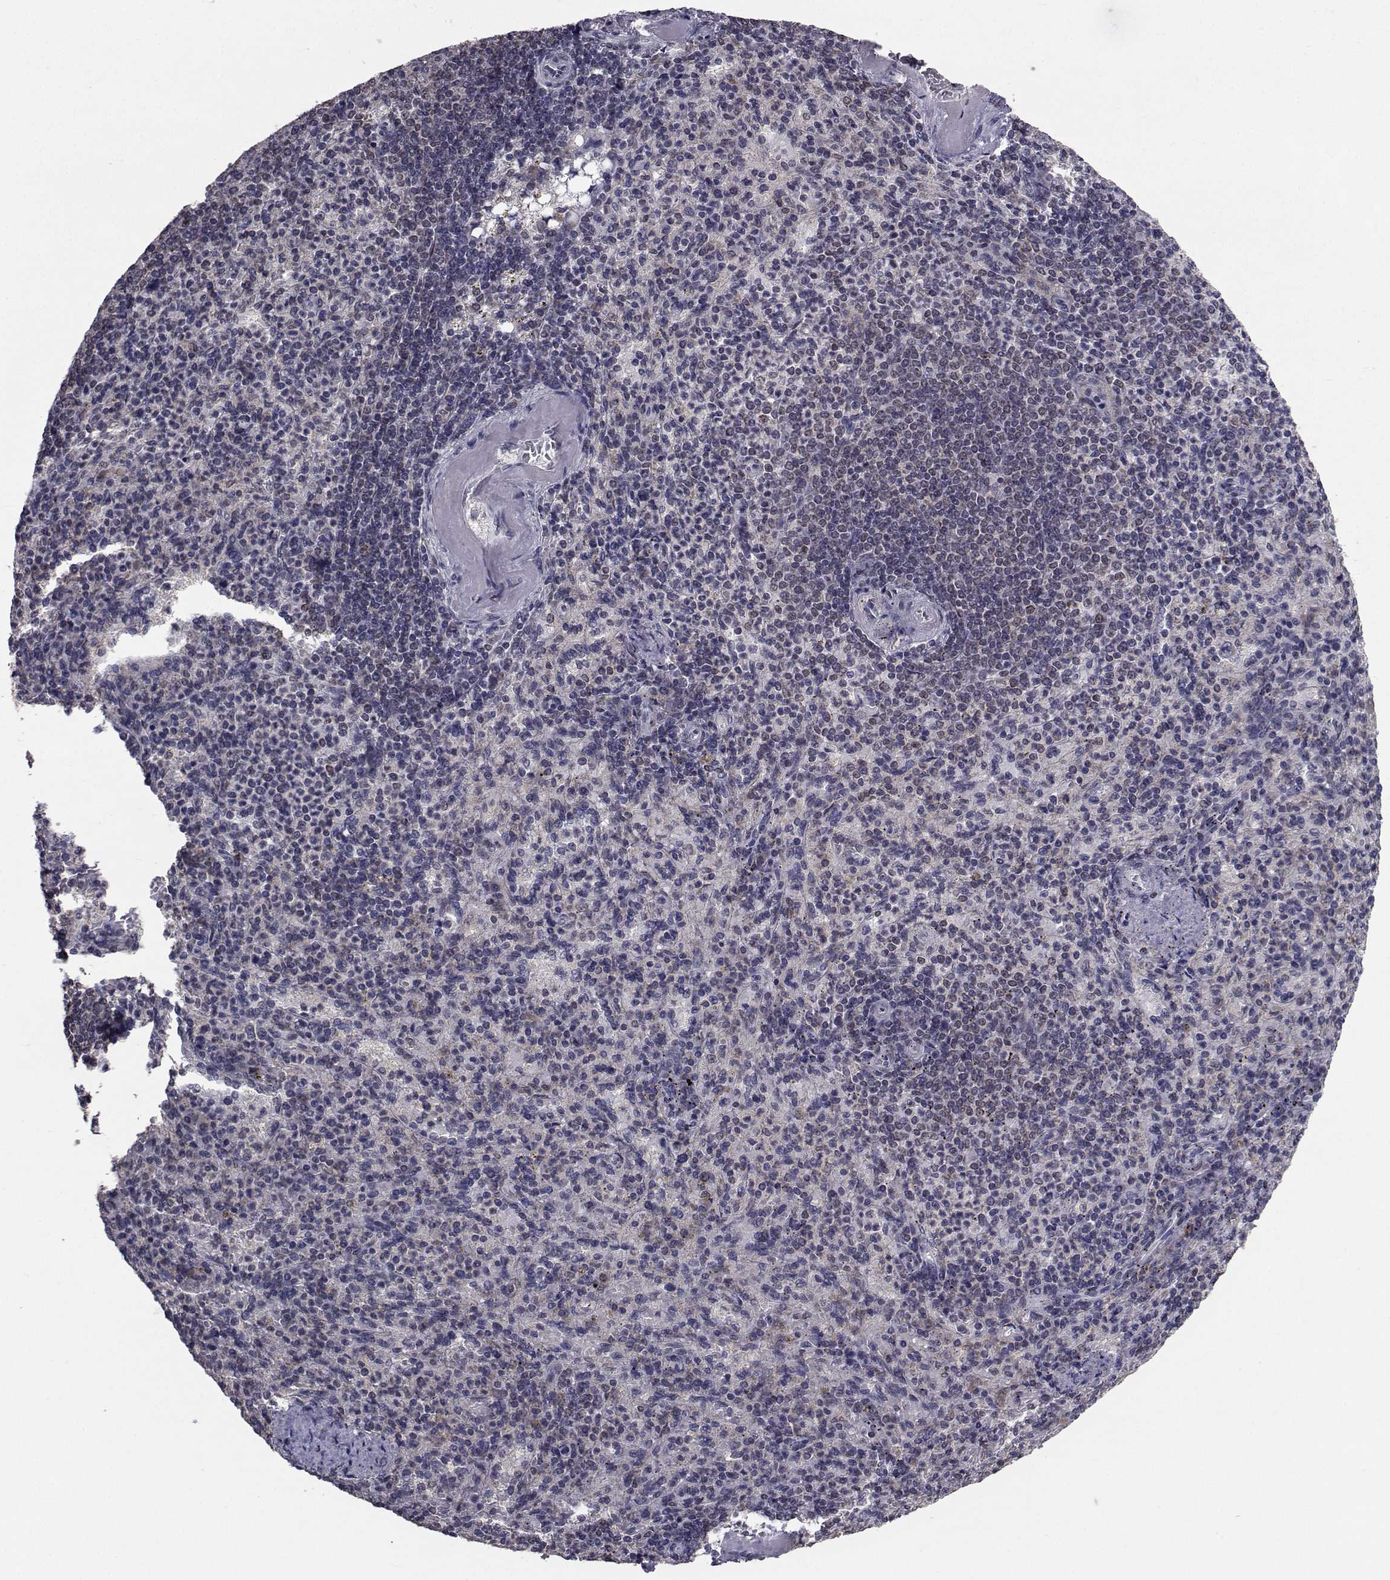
{"staining": {"intensity": "weak", "quantity": "25%-75%", "location": "cytoplasmic/membranous"}, "tissue": "spleen", "cell_type": "Cells in red pulp", "image_type": "normal", "snomed": [{"axis": "morphology", "description": "Normal tissue, NOS"}, {"axis": "topography", "description": "Spleen"}], "caption": "Protein staining by IHC exhibits weak cytoplasmic/membranous expression in about 25%-75% of cells in red pulp in benign spleen.", "gene": "CYP2S1", "patient": {"sex": "female", "age": 74}}